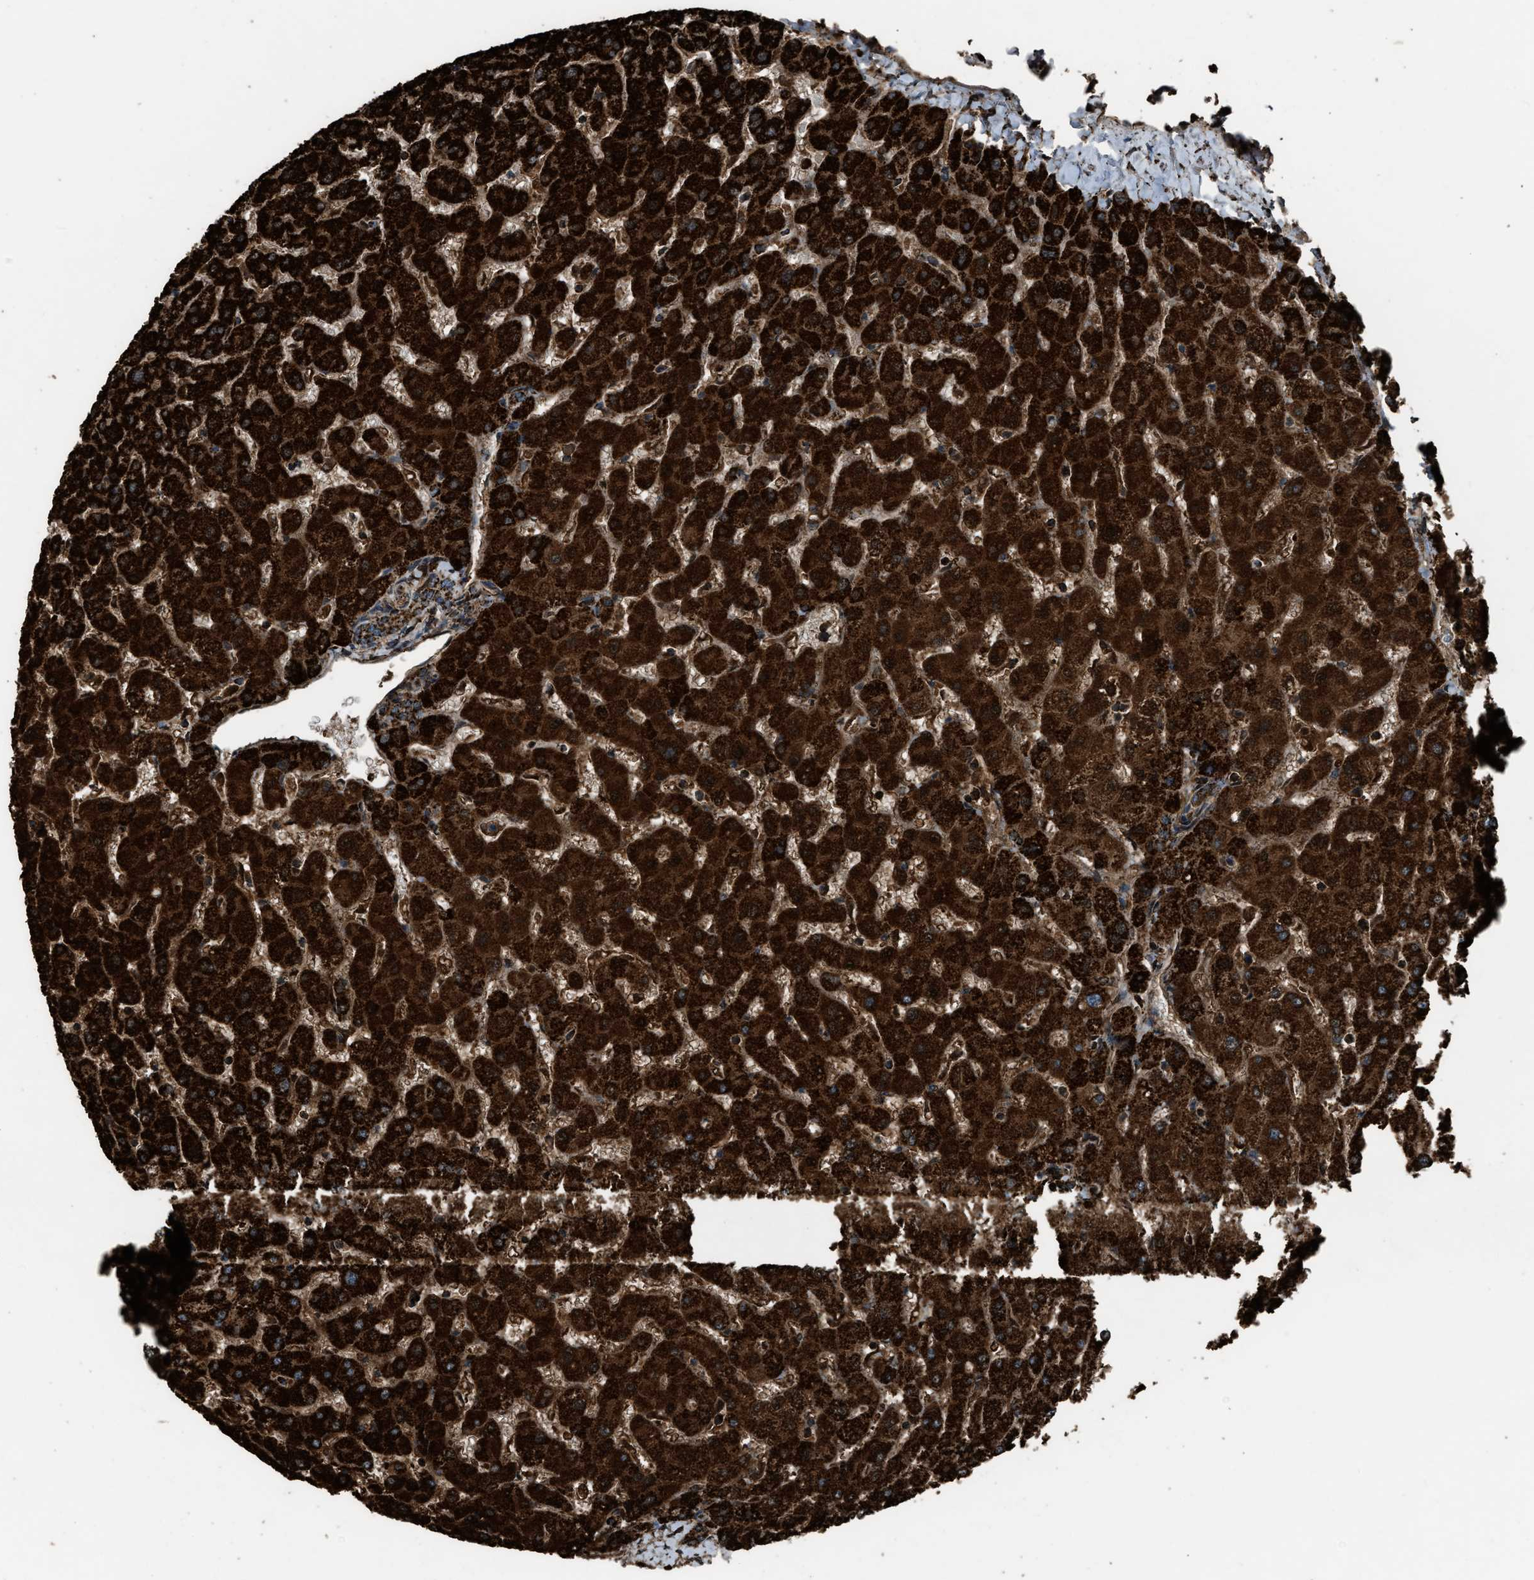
{"staining": {"intensity": "strong", "quantity": ">75%", "location": "cytoplasmic/membranous"}, "tissue": "liver", "cell_type": "Cholangiocytes", "image_type": "normal", "snomed": [{"axis": "morphology", "description": "Normal tissue, NOS"}, {"axis": "topography", "description": "Liver"}], "caption": "The immunohistochemical stain labels strong cytoplasmic/membranous expression in cholangiocytes of unremarkable liver.", "gene": "MDH2", "patient": {"sex": "female", "age": 63}}